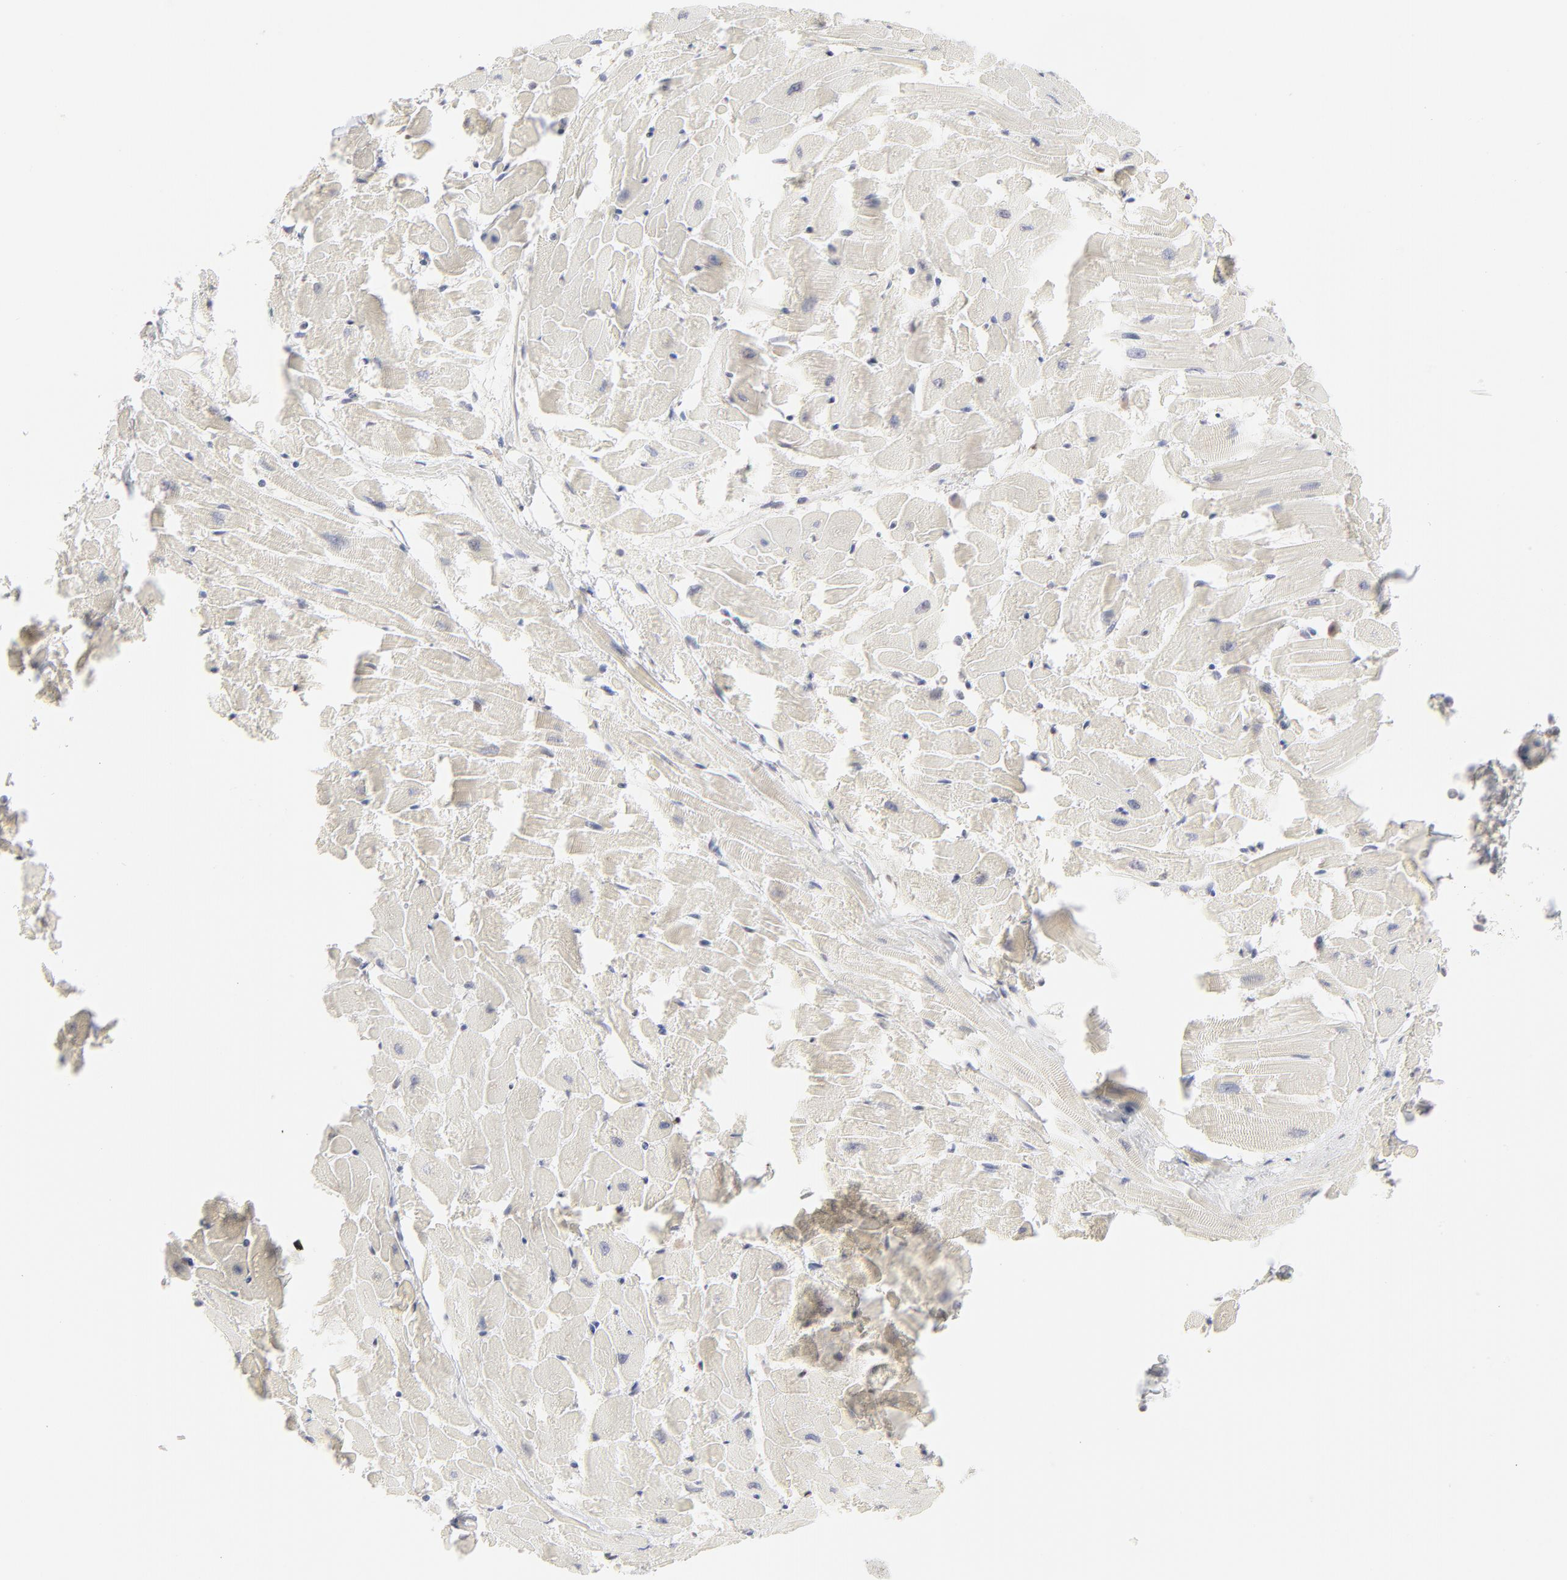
{"staining": {"intensity": "negative", "quantity": "none", "location": "none"}, "tissue": "heart muscle", "cell_type": "Cardiomyocytes", "image_type": "normal", "snomed": [{"axis": "morphology", "description": "Normal tissue, NOS"}, {"axis": "topography", "description": "Heart"}], "caption": "Immunohistochemical staining of normal human heart muscle displays no significant staining in cardiomyocytes.", "gene": "CDK6", "patient": {"sex": "female", "age": 19}}